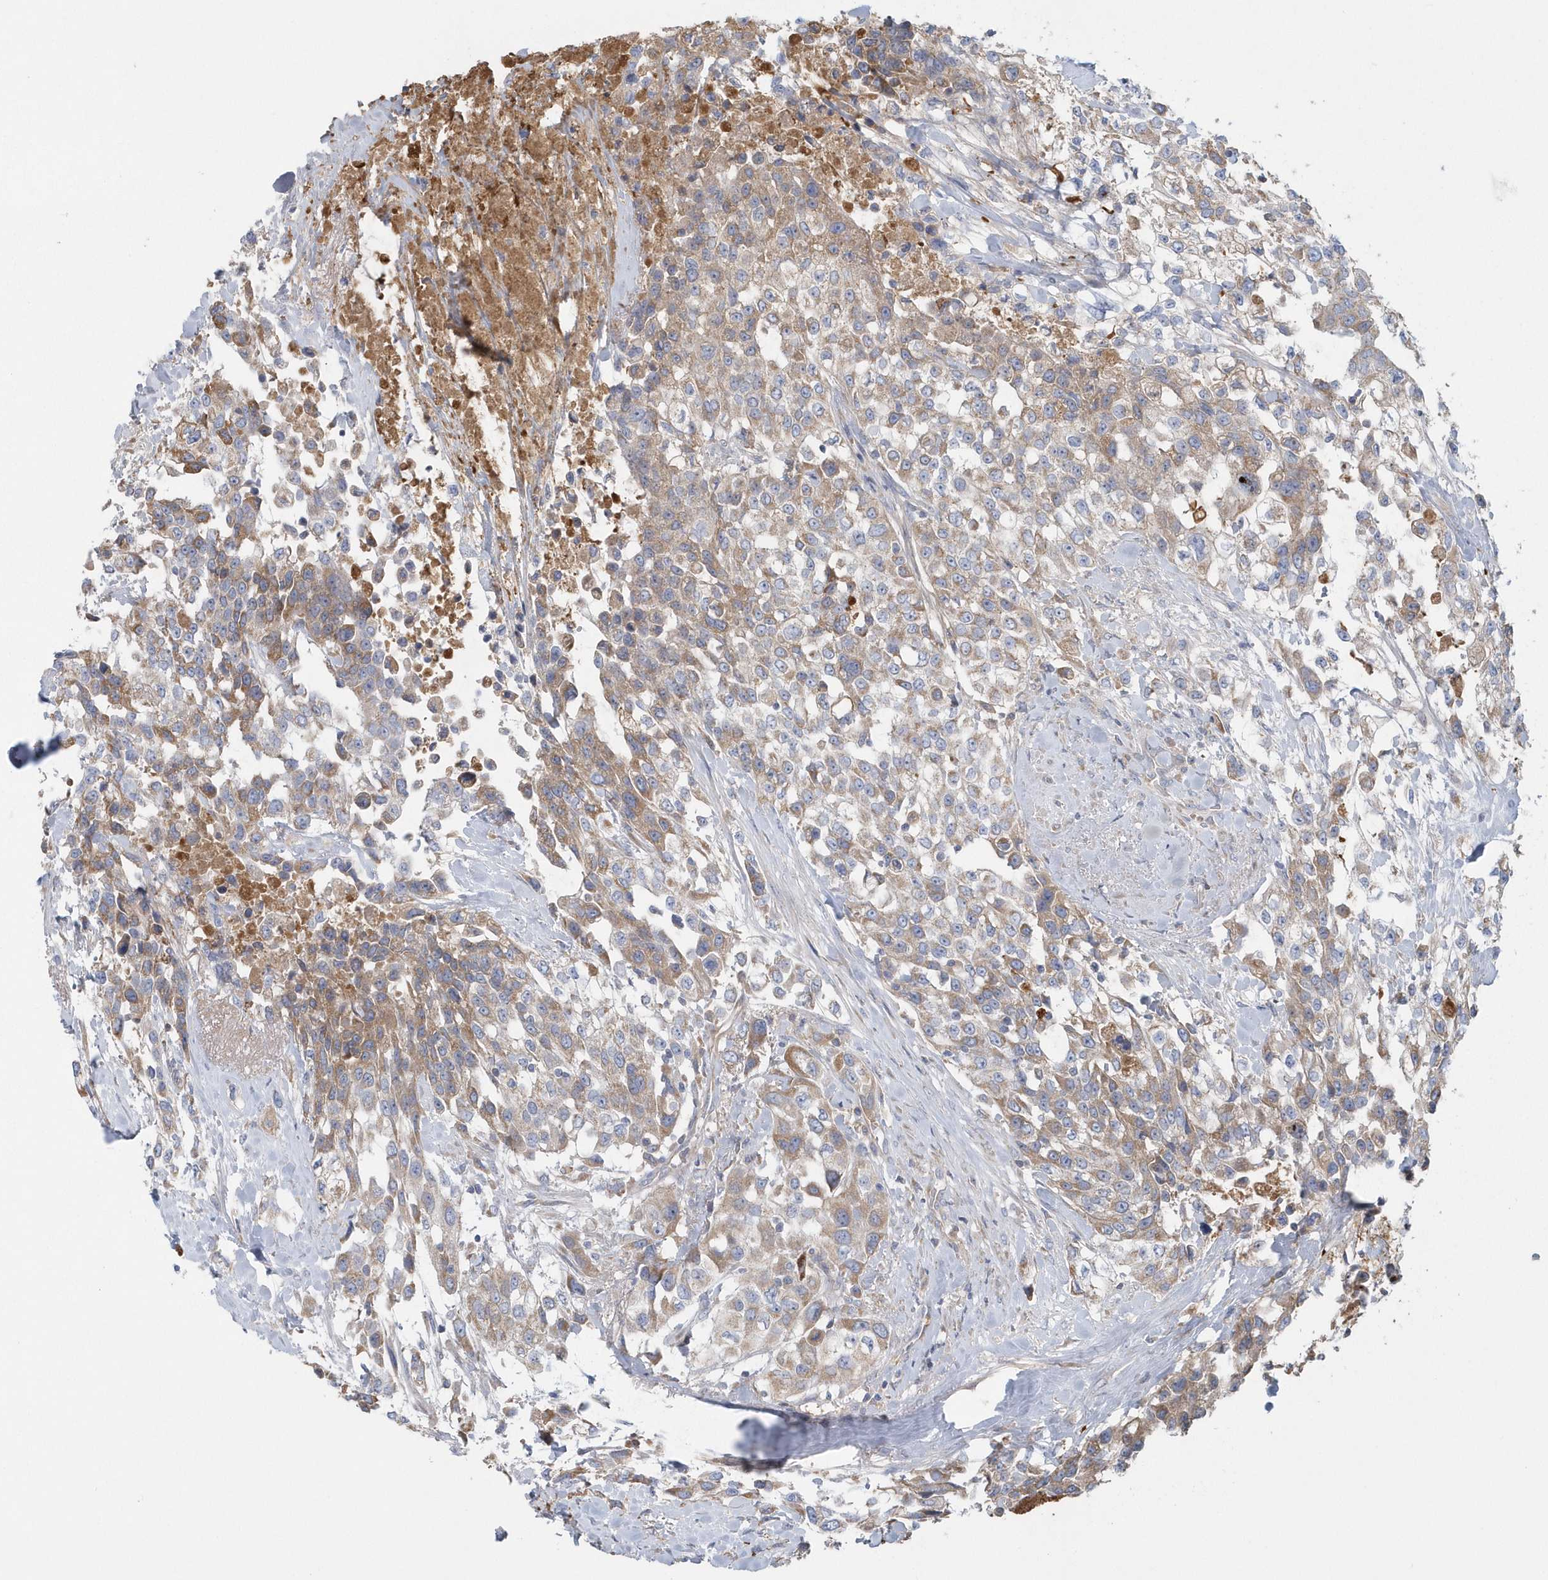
{"staining": {"intensity": "moderate", "quantity": ">75%", "location": "cytoplasmic/membranous"}, "tissue": "urothelial cancer", "cell_type": "Tumor cells", "image_type": "cancer", "snomed": [{"axis": "morphology", "description": "Urothelial carcinoma, High grade"}, {"axis": "topography", "description": "Urinary bladder"}], "caption": "This is a photomicrograph of immunohistochemistry (IHC) staining of urothelial cancer, which shows moderate positivity in the cytoplasmic/membranous of tumor cells.", "gene": "SPATA18", "patient": {"sex": "female", "age": 80}}